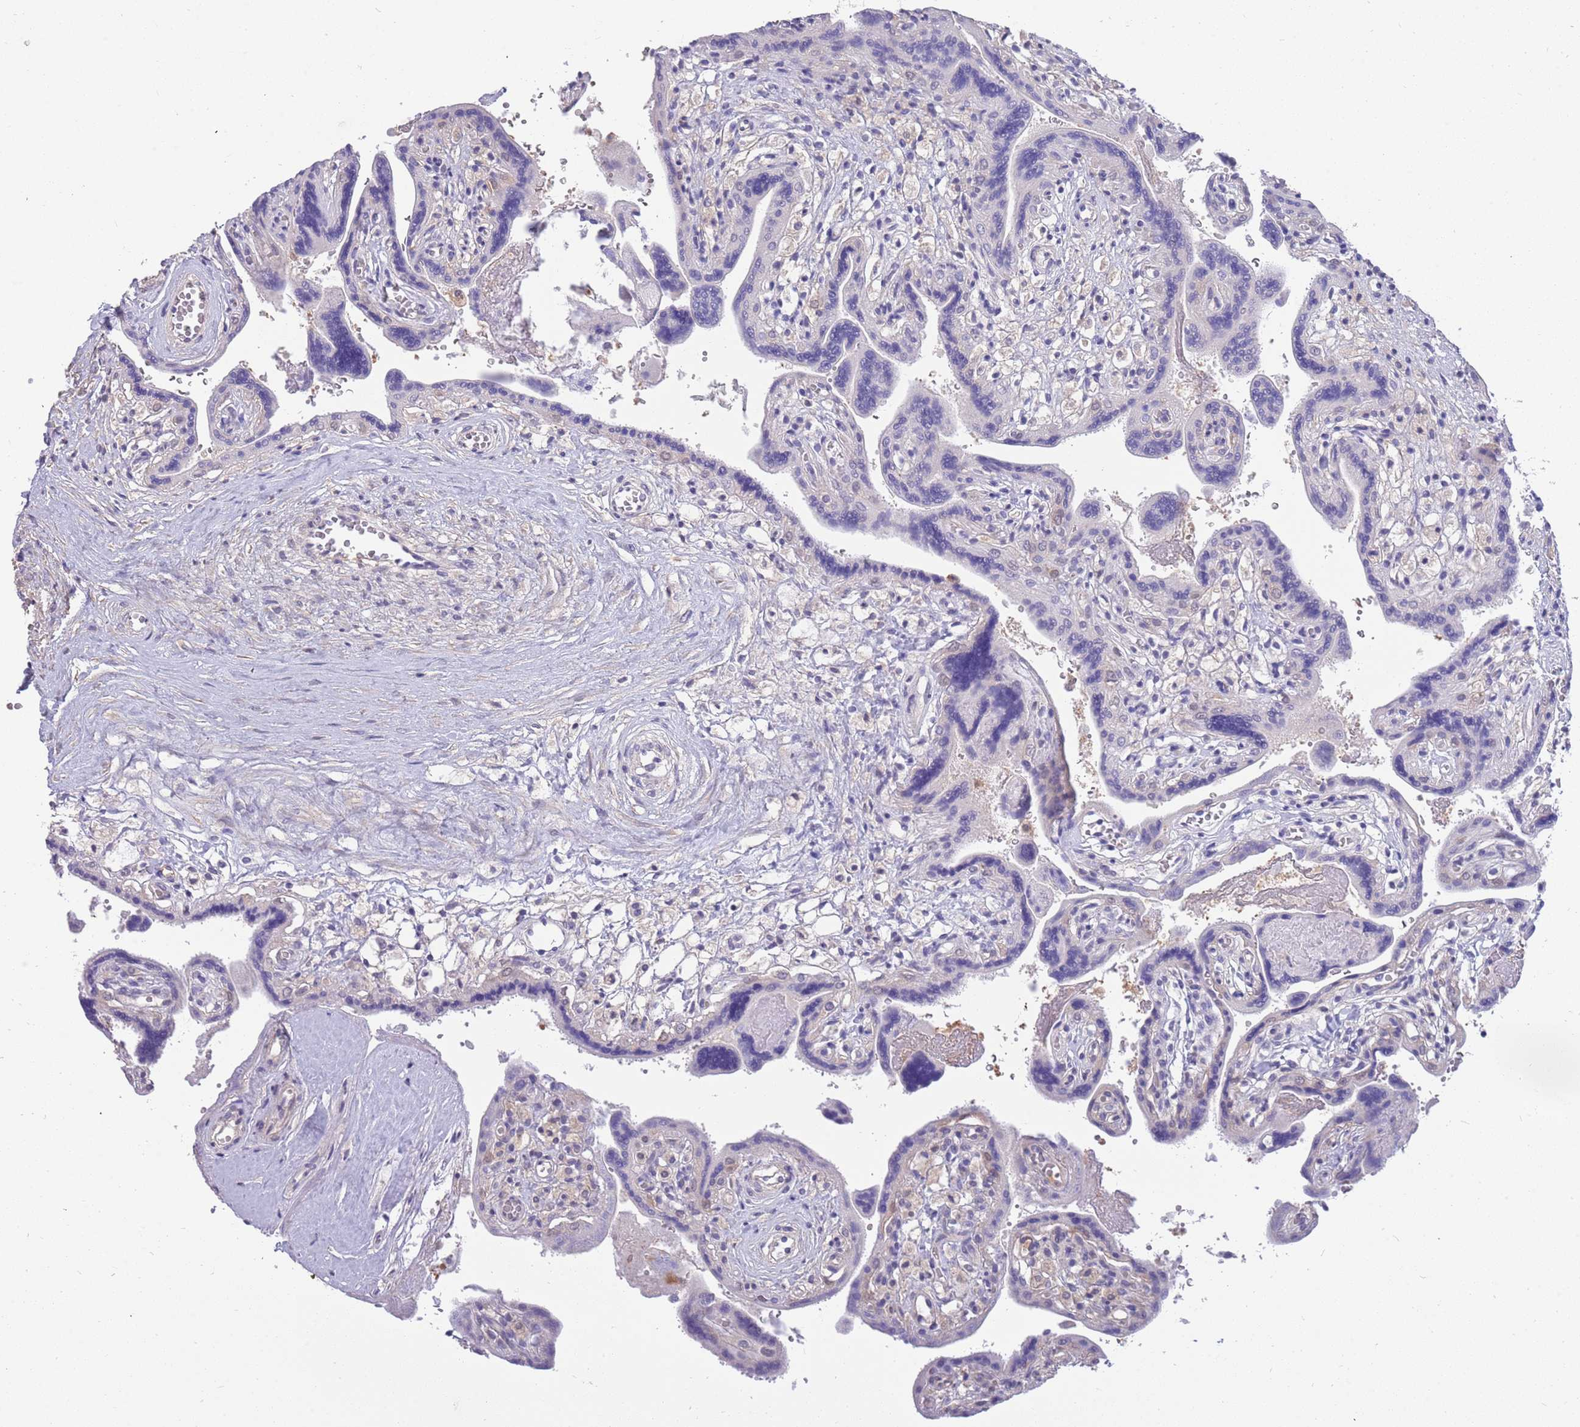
{"staining": {"intensity": "negative", "quantity": "none", "location": "none"}, "tissue": "placenta", "cell_type": "Trophoblastic cells", "image_type": "normal", "snomed": [{"axis": "morphology", "description": "Normal tissue, NOS"}, {"axis": "topography", "description": "Placenta"}], "caption": "Trophoblastic cells are negative for brown protein staining in benign placenta.", "gene": "AP5S1", "patient": {"sex": "female", "age": 37}}